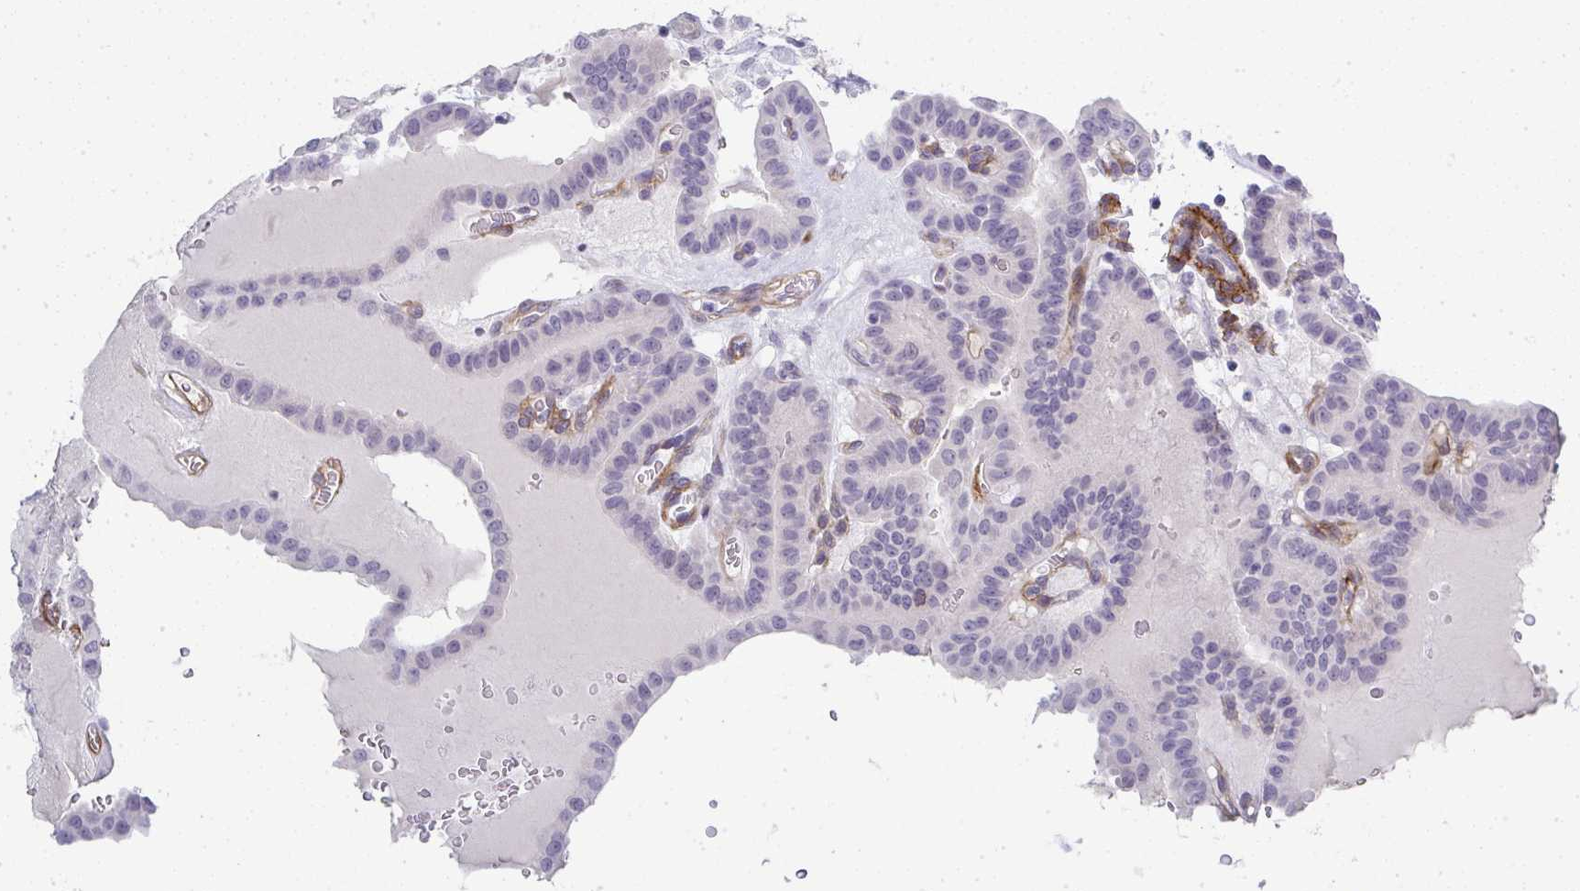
{"staining": {"intensity": "negative", "quantity": "none", "location": "none"}, "tissue": "thyroid cancer", "cell_type": "Tumor cells", "image_type": "cancer", "snomed": [{"axis": "morphology", "description": "Papillary adenocarcinoma, NOS"}, {"axis": "topography", "description": "Thyroid gland"}], "caption": "Immunohistochemistry (IHC) image of neoplastic tissue: thyroid cancer (papillary adenocarcinoma) stained with DAB (3,3'-diaminobenzidine) demonstrates no significant protein staining in tumor cells.", "gene": "UBE2S", "patient": {"sex": "male", "age": 87}}